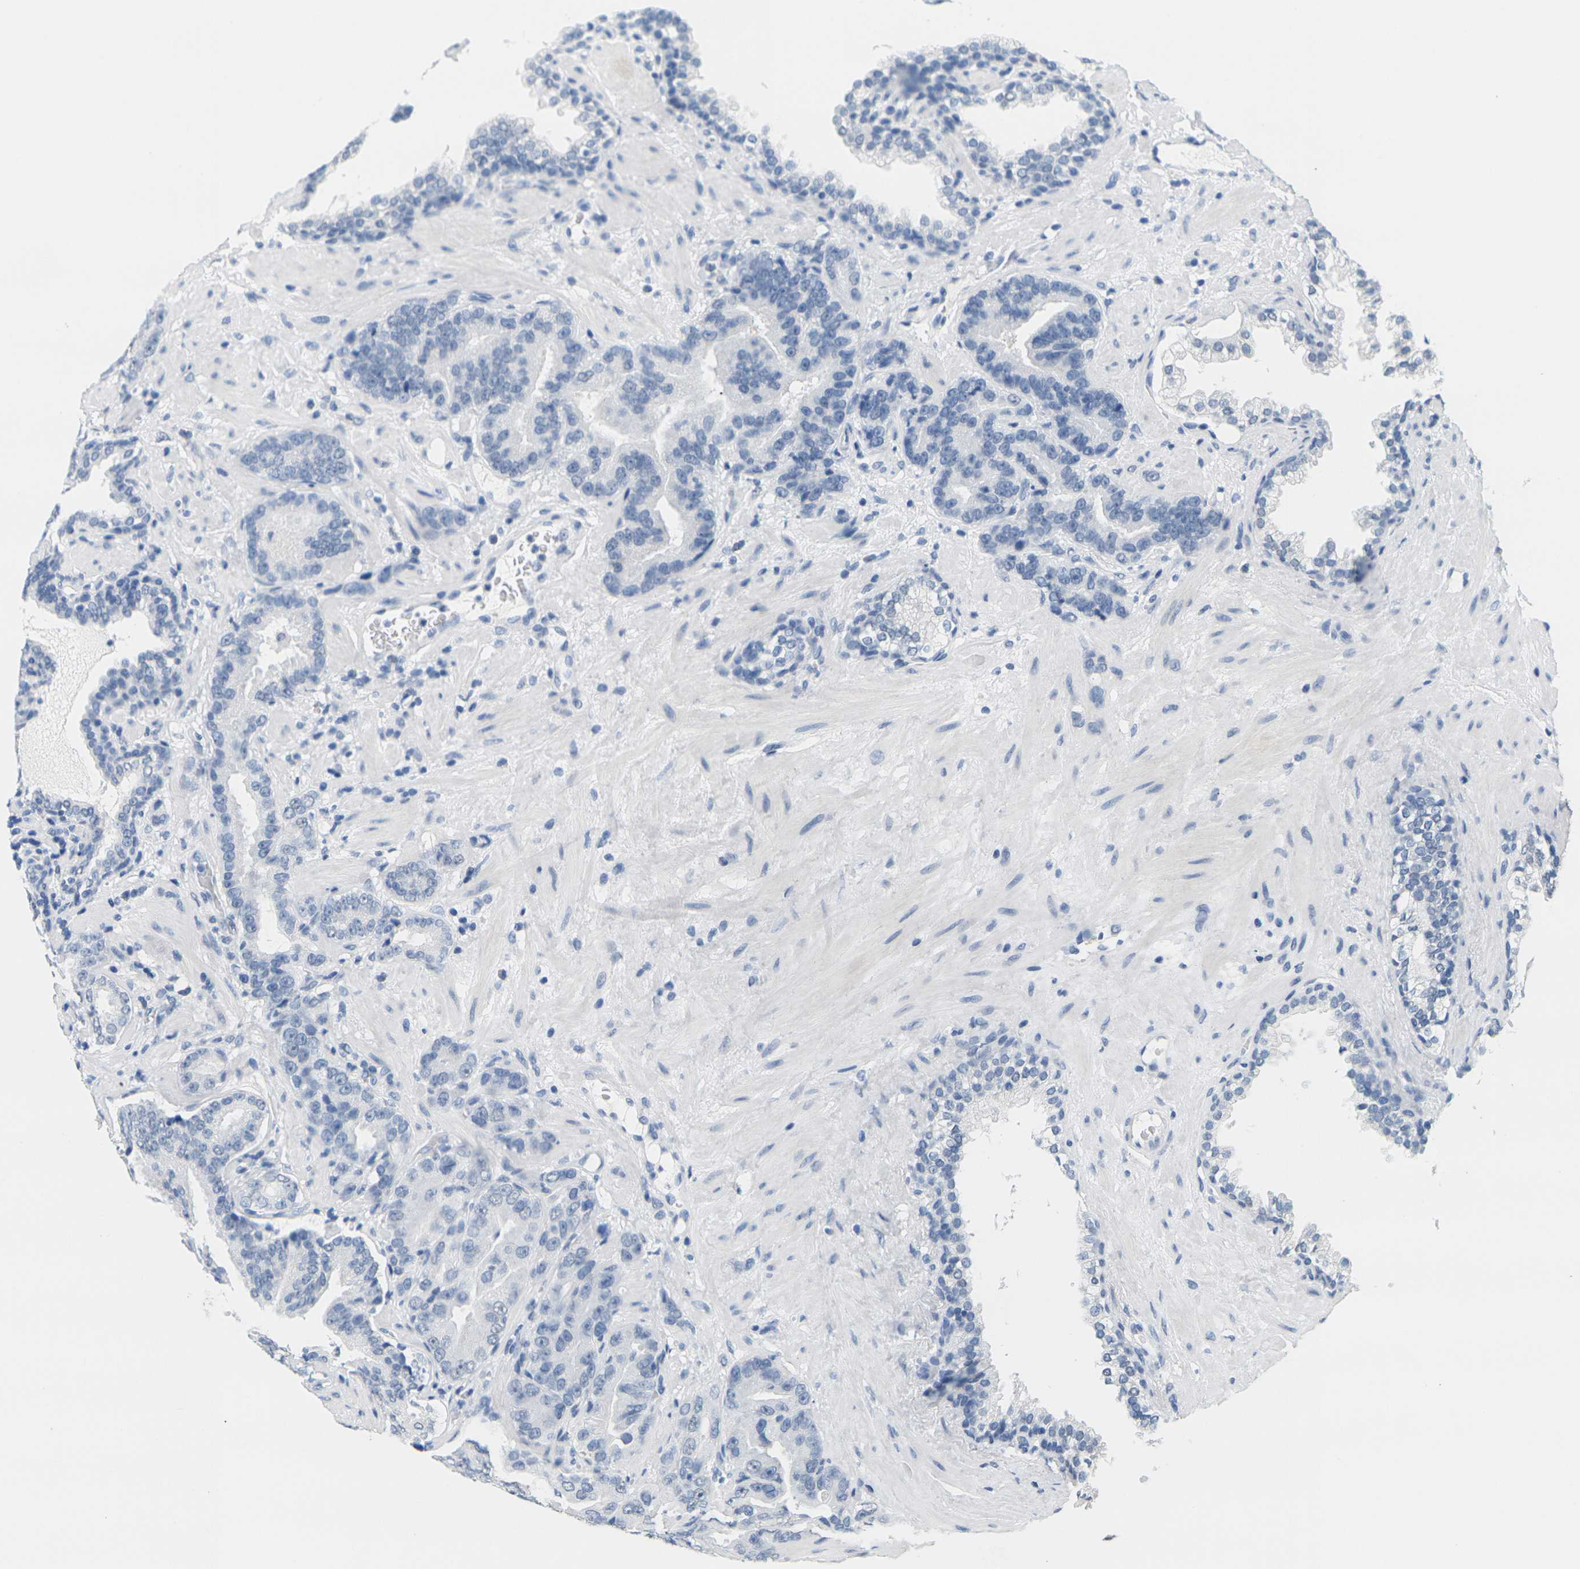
{"staining": {"intensity": "negative", "quantity": "none", "location": "none"}, "tissue": "prostate cancer", "cell_type": "Tumor cells", "image_type": "cancer", "snomed": [{"axis": "morphology", "description": "Adenocarcinoma, Low grade"}, {"axis": "topography", "description": "Prostate"}], "caption": "This is a image of immunohistochemistry (IHC) staining of prostate cancer (low-grade adenocarcinoma), which shows no staining in tumor cells.", "gene": "CTAG1A", "patient": {"sex": "male", "age": 59}}